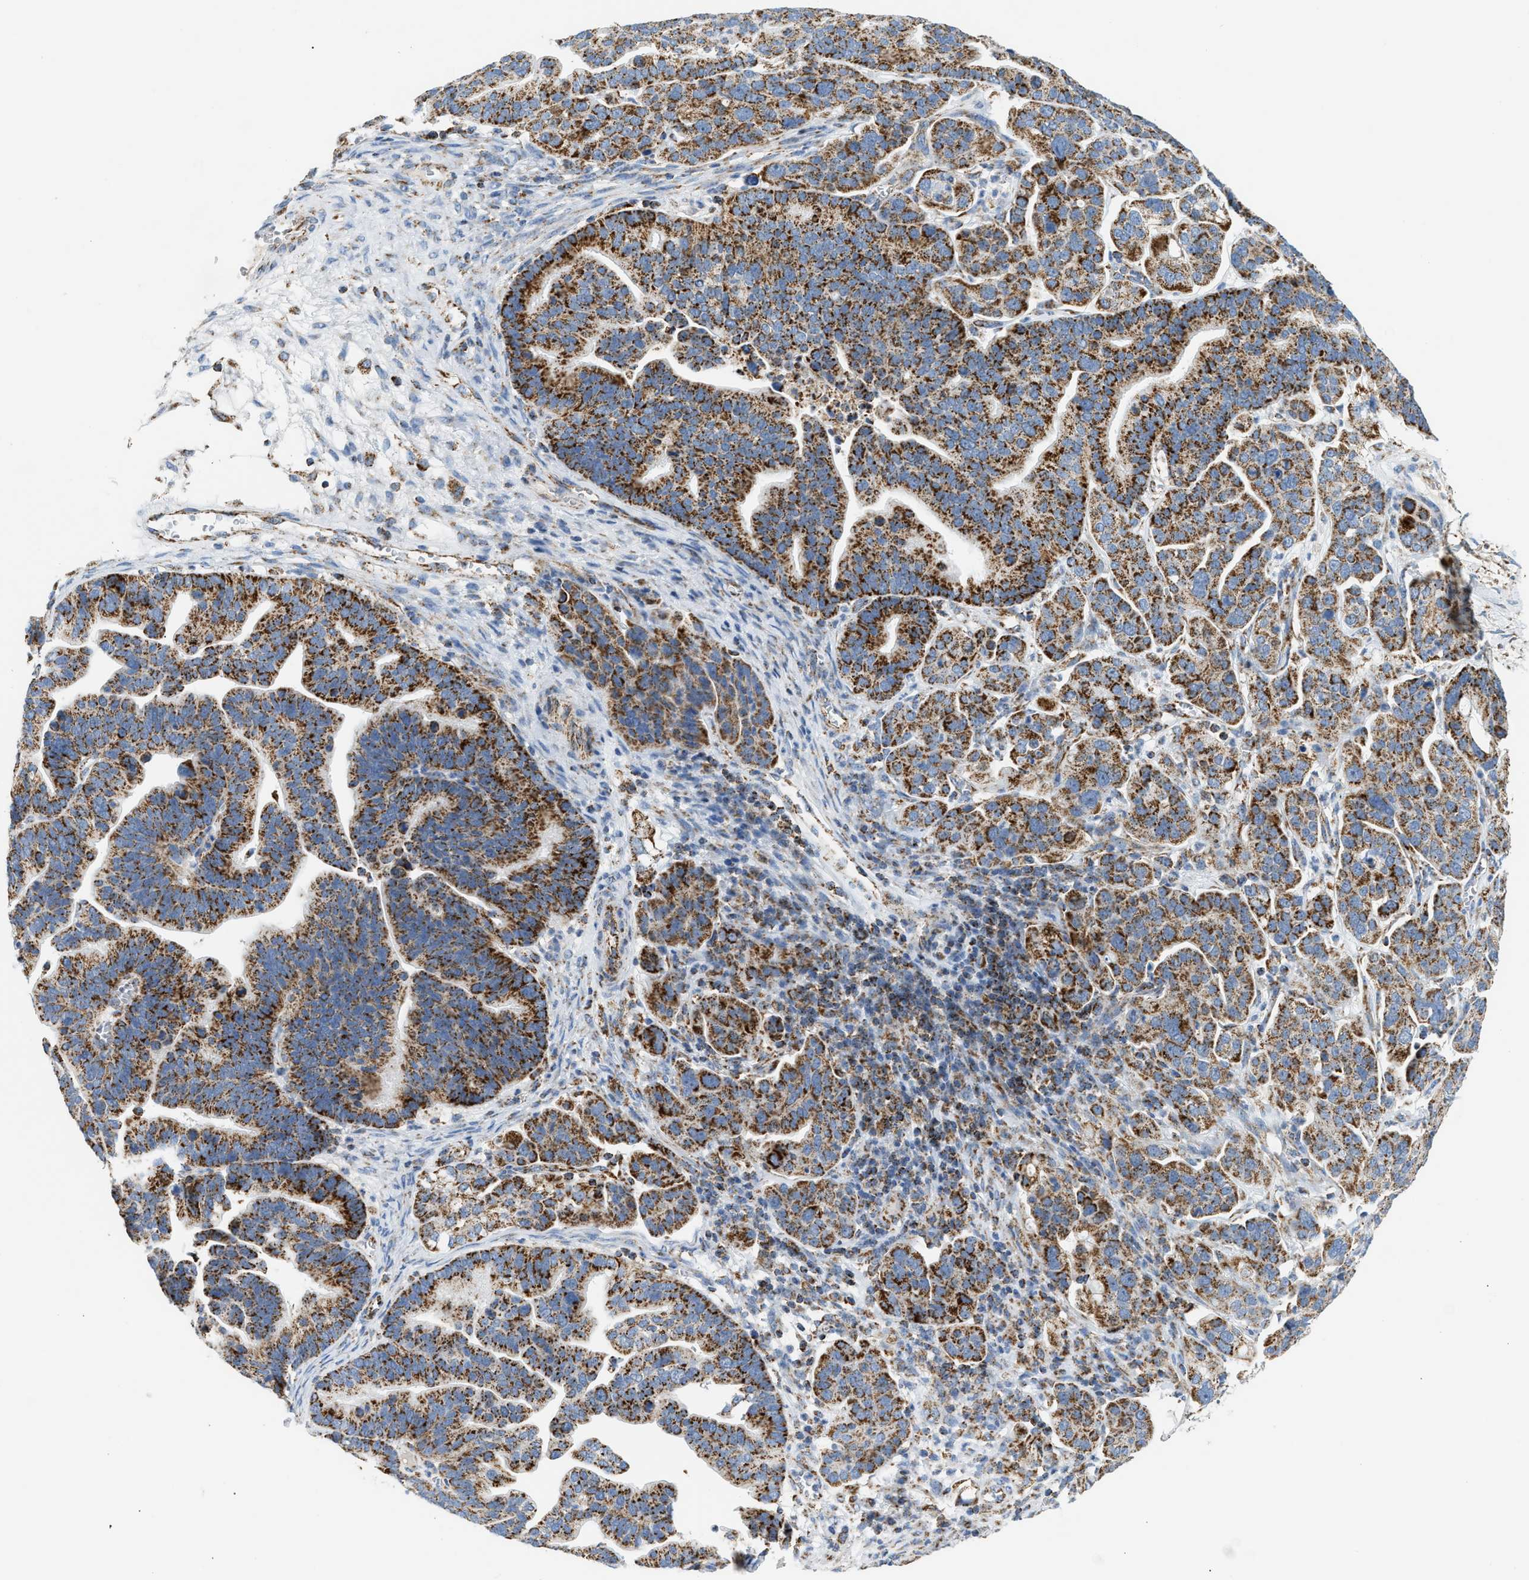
{"staining": {"intensity": "moderate", "quantity": ">75%", "location": "cytoplasmic/membranous"}, "tissue": "ovarian cancer", "cell_type": "Tumor cells", "image_type": "cancer", "snomed": [{"axis": "morphology", "description": "Cystadenocarcinoma, serous, NOS"}, {"axis": "topography", "description": "Ovary"}], "caption": "Immunohistochemistry image of neoplastic tissue: ovarian cancer (serous cystadenocarcinoma) stained using IHC exhibits medium levels of moderate protein expression localized specifically in the cytoplasmic/membranous of tumor cells, appearing as a cytoplasmic/membranous brown color.", "gene": "OGDH", "patient": {"sex": "female", "age": 56}}